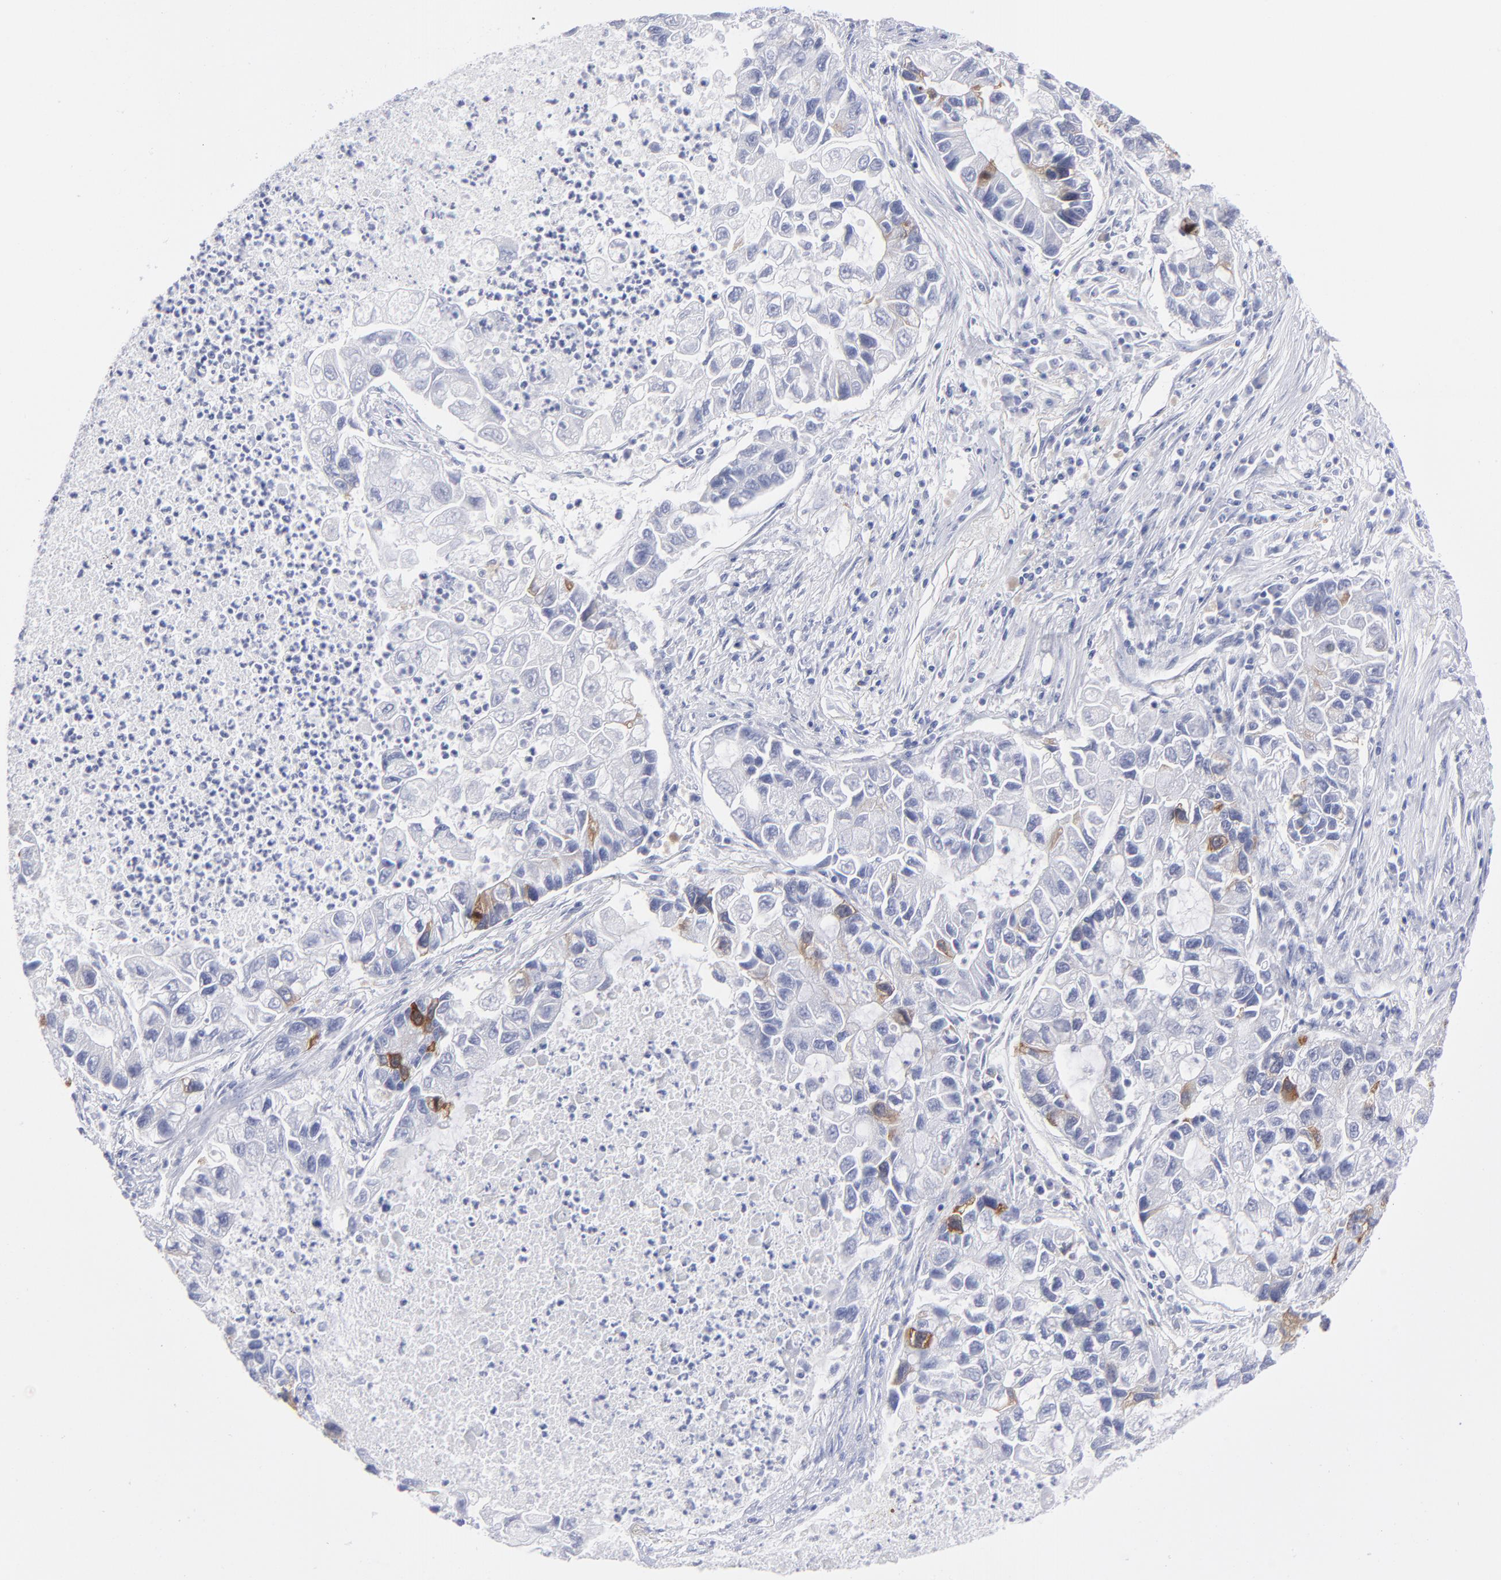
{"staining": {"intensity": "moderate", "quantity": "<25%", "location": "cytoplasmic/membranous"}, "tissue": "lung cancer", "cell_type": "Tumor cells", "image_type": "cancer", "snomed": [{"axis": "morphology", "description": "Adenocarcinoma, NOS"}, {"axis": "topography", "description": "Lung"}], "caption": "There is low levels of moderate cytoplasmic/membranous positivity in tumor cells of adenocarcinoma (lung), as demonstrated by immunohistochemical staining (brown color).", "gene": "CCNB1", "patient": {"sex": "female", "age": 51}}